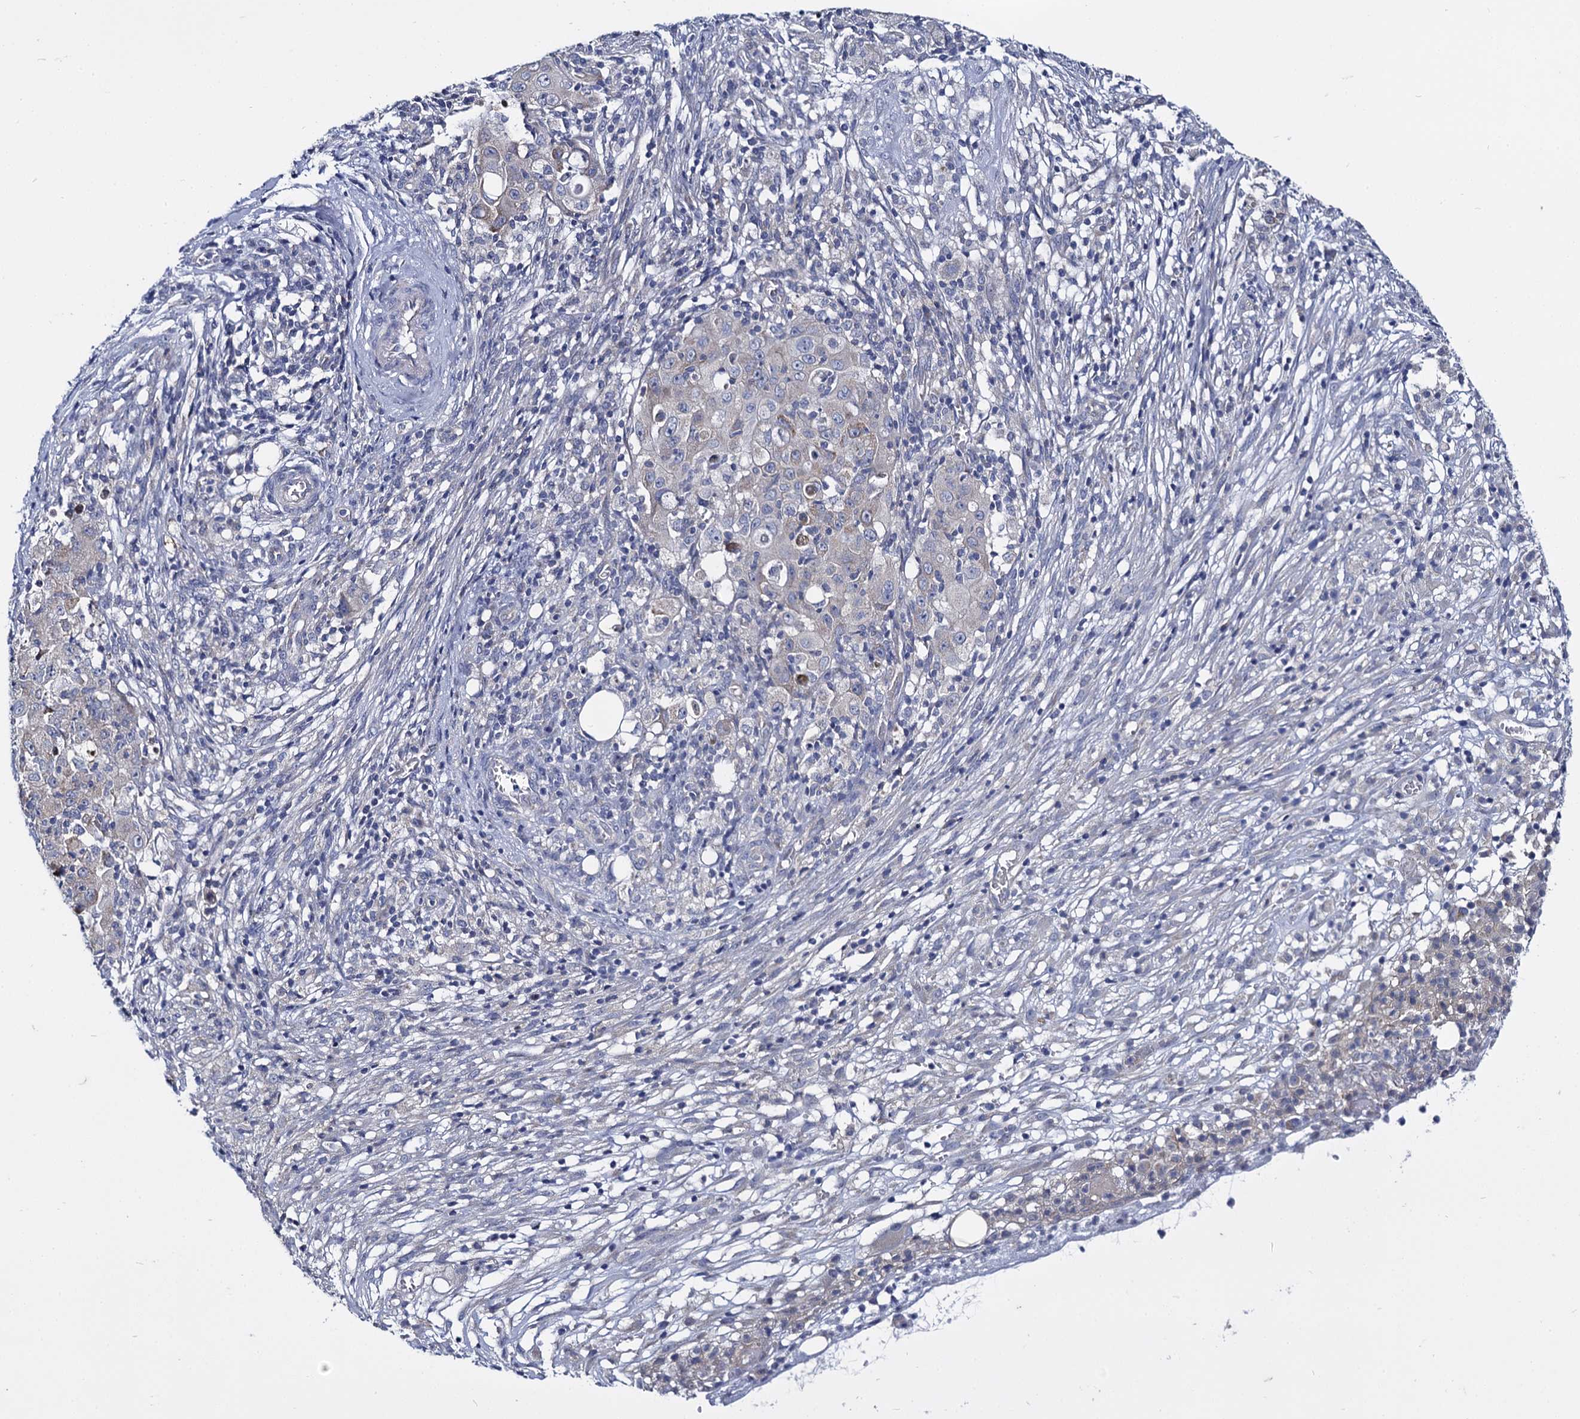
{"staining": {"intensity": "negative", "quantity": "none", "location": "none"}, "tissue": "ovarian cancer", "cell_type": "Tumor cells", "image_type": "cancer", "snomed": [{"axis": "morphology", "description": "Carcinoma, endometroid"}, {"axis": "topography", "description": "Ovary"}], "caption": "The photomicrograph shows no significant positivity in tumor cells of ovarian endometroid carcinoma.", "gene": "PANX2", "patient": {"sex": "female", "age": 42}}